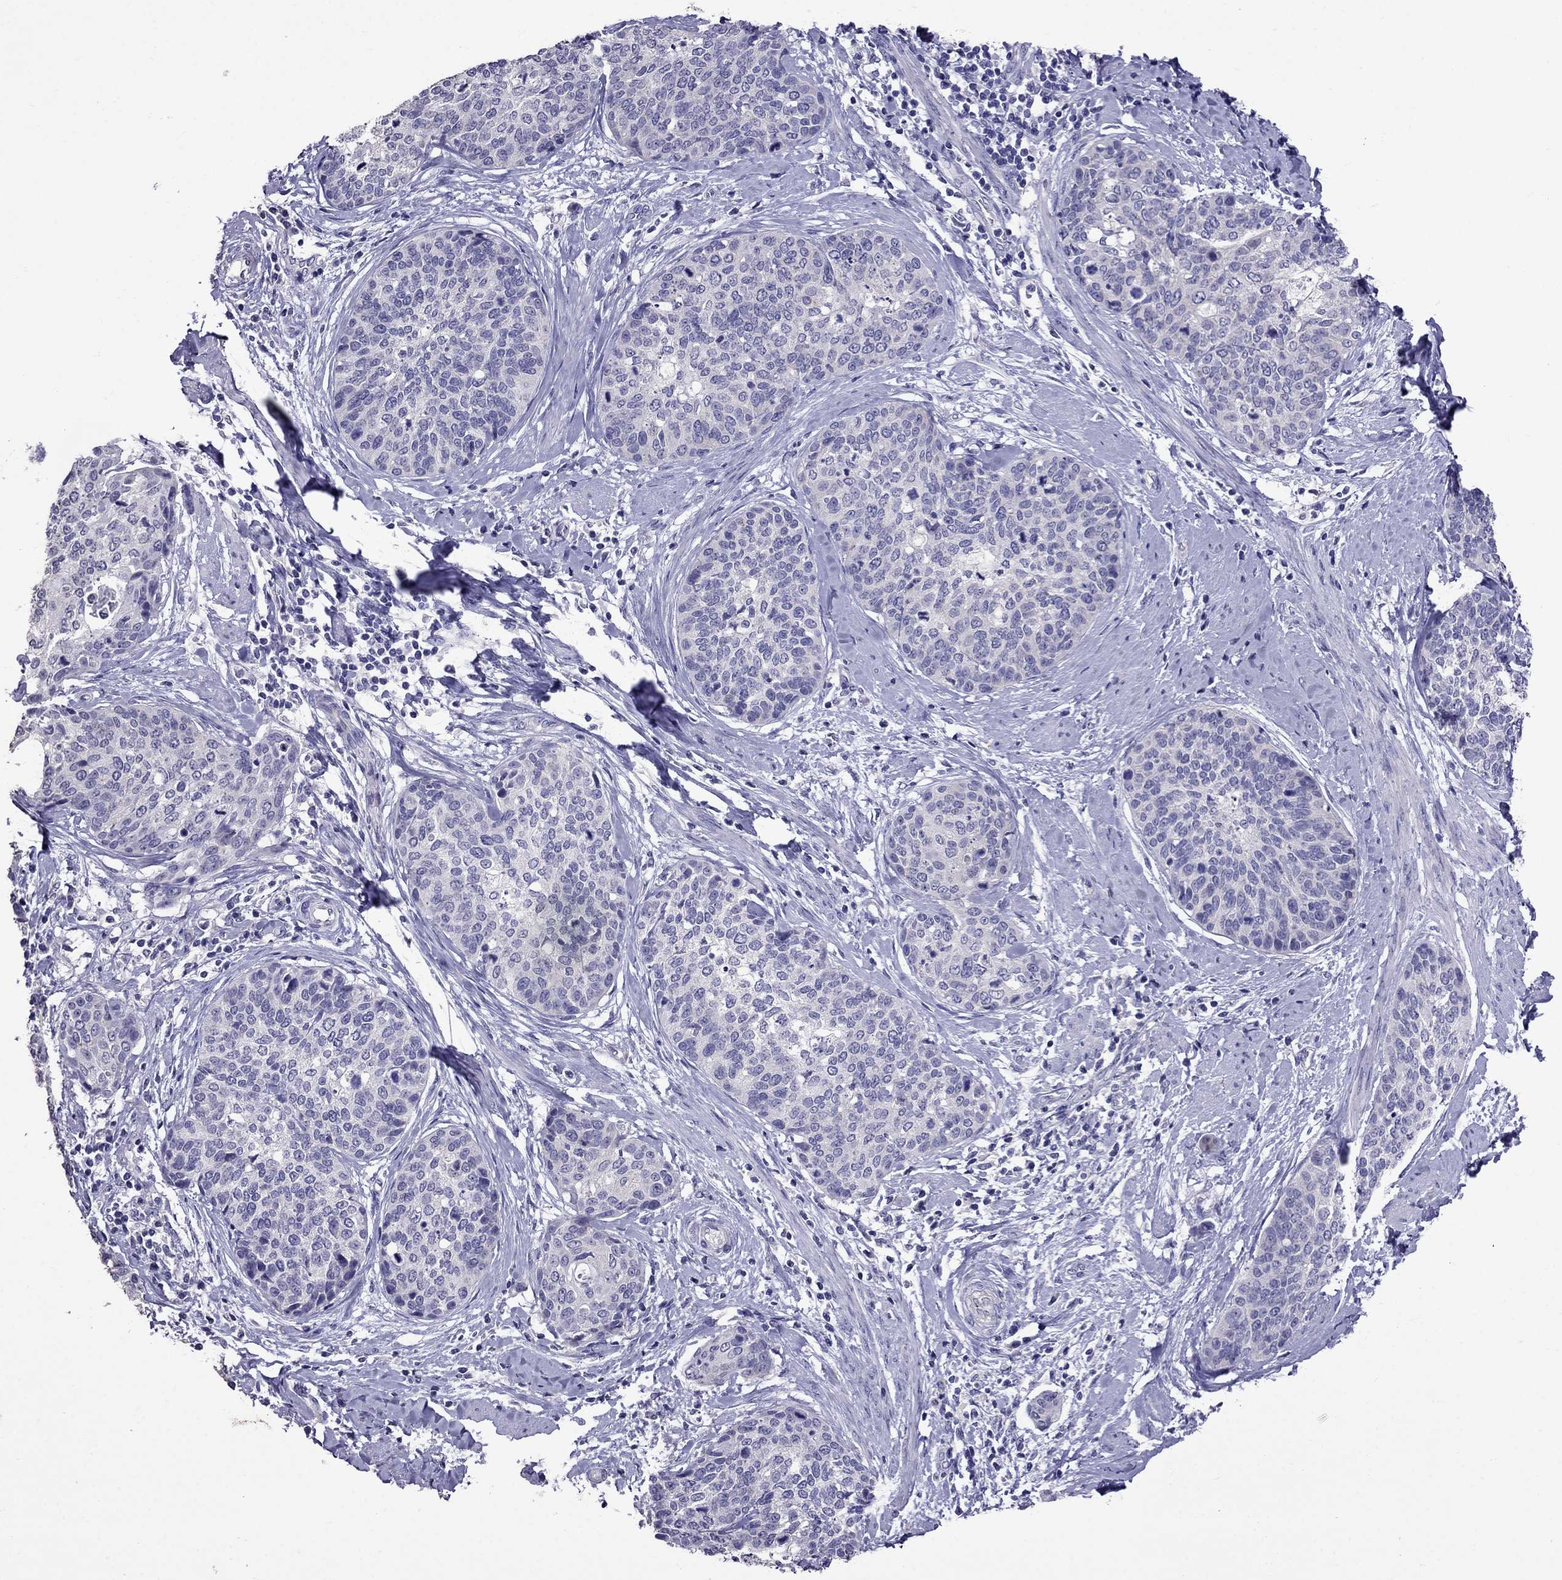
{"staining": {"intensity": "negative", "quantity": "none", "location": "none"}, "tissue": "cervical cancer", "cell_type": "Tumor cells", "image_type": "cancer", "snomed": [{"axis": "morphology", "description": "Squamous cell carcinoma, NOS"}, {"axis": "topography", "description": "Cervix"}], "caption": "High magnification brightfield microscopy of cervical squamous cell carcinoma stained with DAB (brown) and counterstained with hematoxylin (blue): tumor cells show no significant expression.", "gene": "OXCT2", "patient": {"sex": "female", "age": 69}}